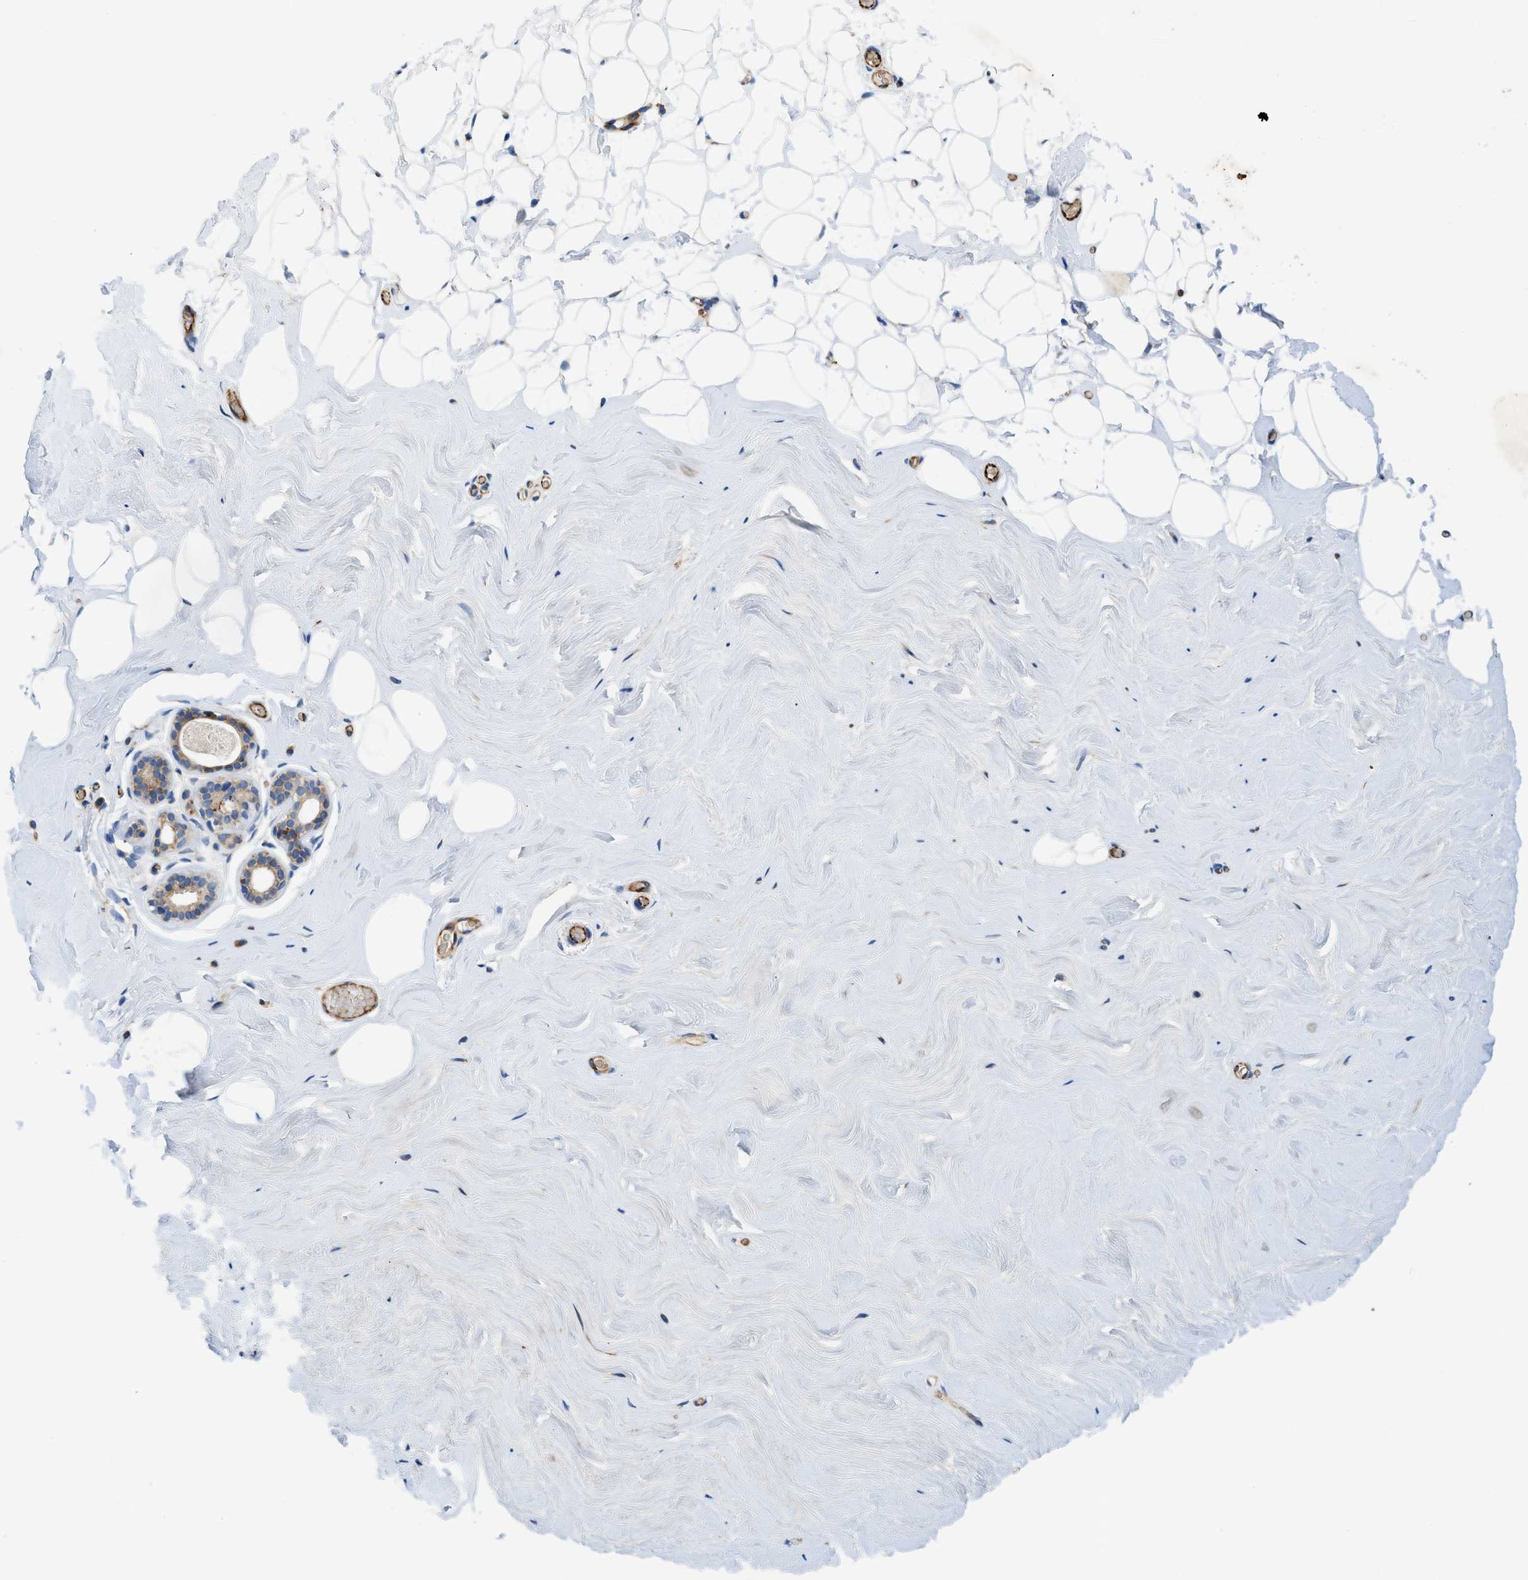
{"staining": {"intensity": "negative", "quantity": "none", "location": "none"}, "tissue": "breast", "cell_type": "Adipocytes", "image_type": "normal", "snomed": [{"axis": "morphology", "description": "Normal tissue, NOS"}, {"axis": "topography", "description": "Breast"}], "caption": "High magnification brightfield microscopy of normal breast stained with DAB (brown) and counterstained with hematoxylin (blue): adipocytes show no significant staining.", "gene": "ZNF831", "patient": {"sex": "female", "age": 75}}